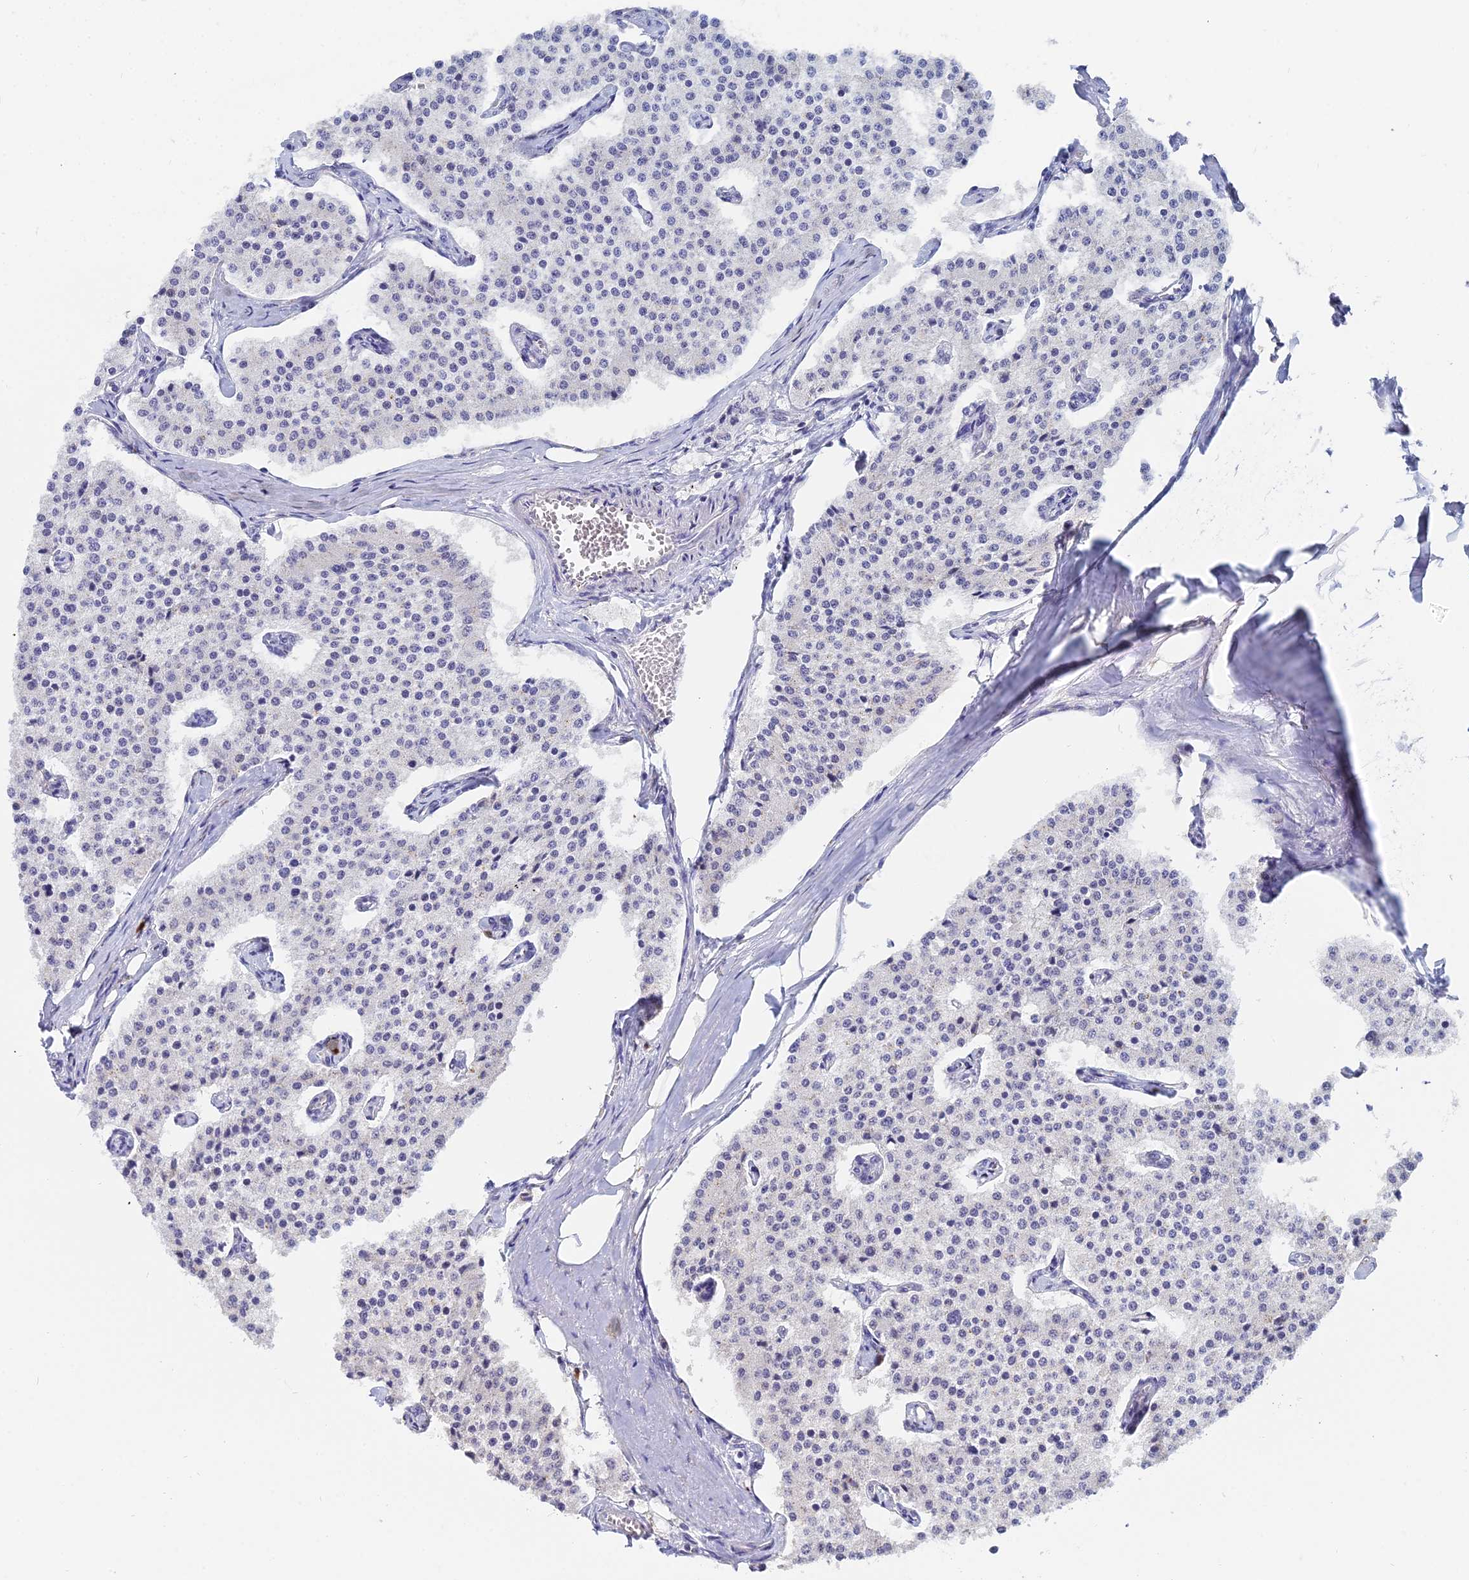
{"staining": {"intensity": "negative", "quantity": "none", "location": "none"}, "tissue": "carcinoid", "cell_type": "Tumor cells", "image_type": "cancer", "snomed": [{"axis": "morphology", "description": "Carcinoid, malignant, NOS"}, {"axis": "topography", "description": "Colon"}], "caption": "Micrograph shows no significant protein expression in tumor cells of carcinoid (malignant). (DAB (3,3'-diaminobenzidine) IHC, high magnification).", "gene": "THOC3", "patient": {"sex": "female", "age": 52}}